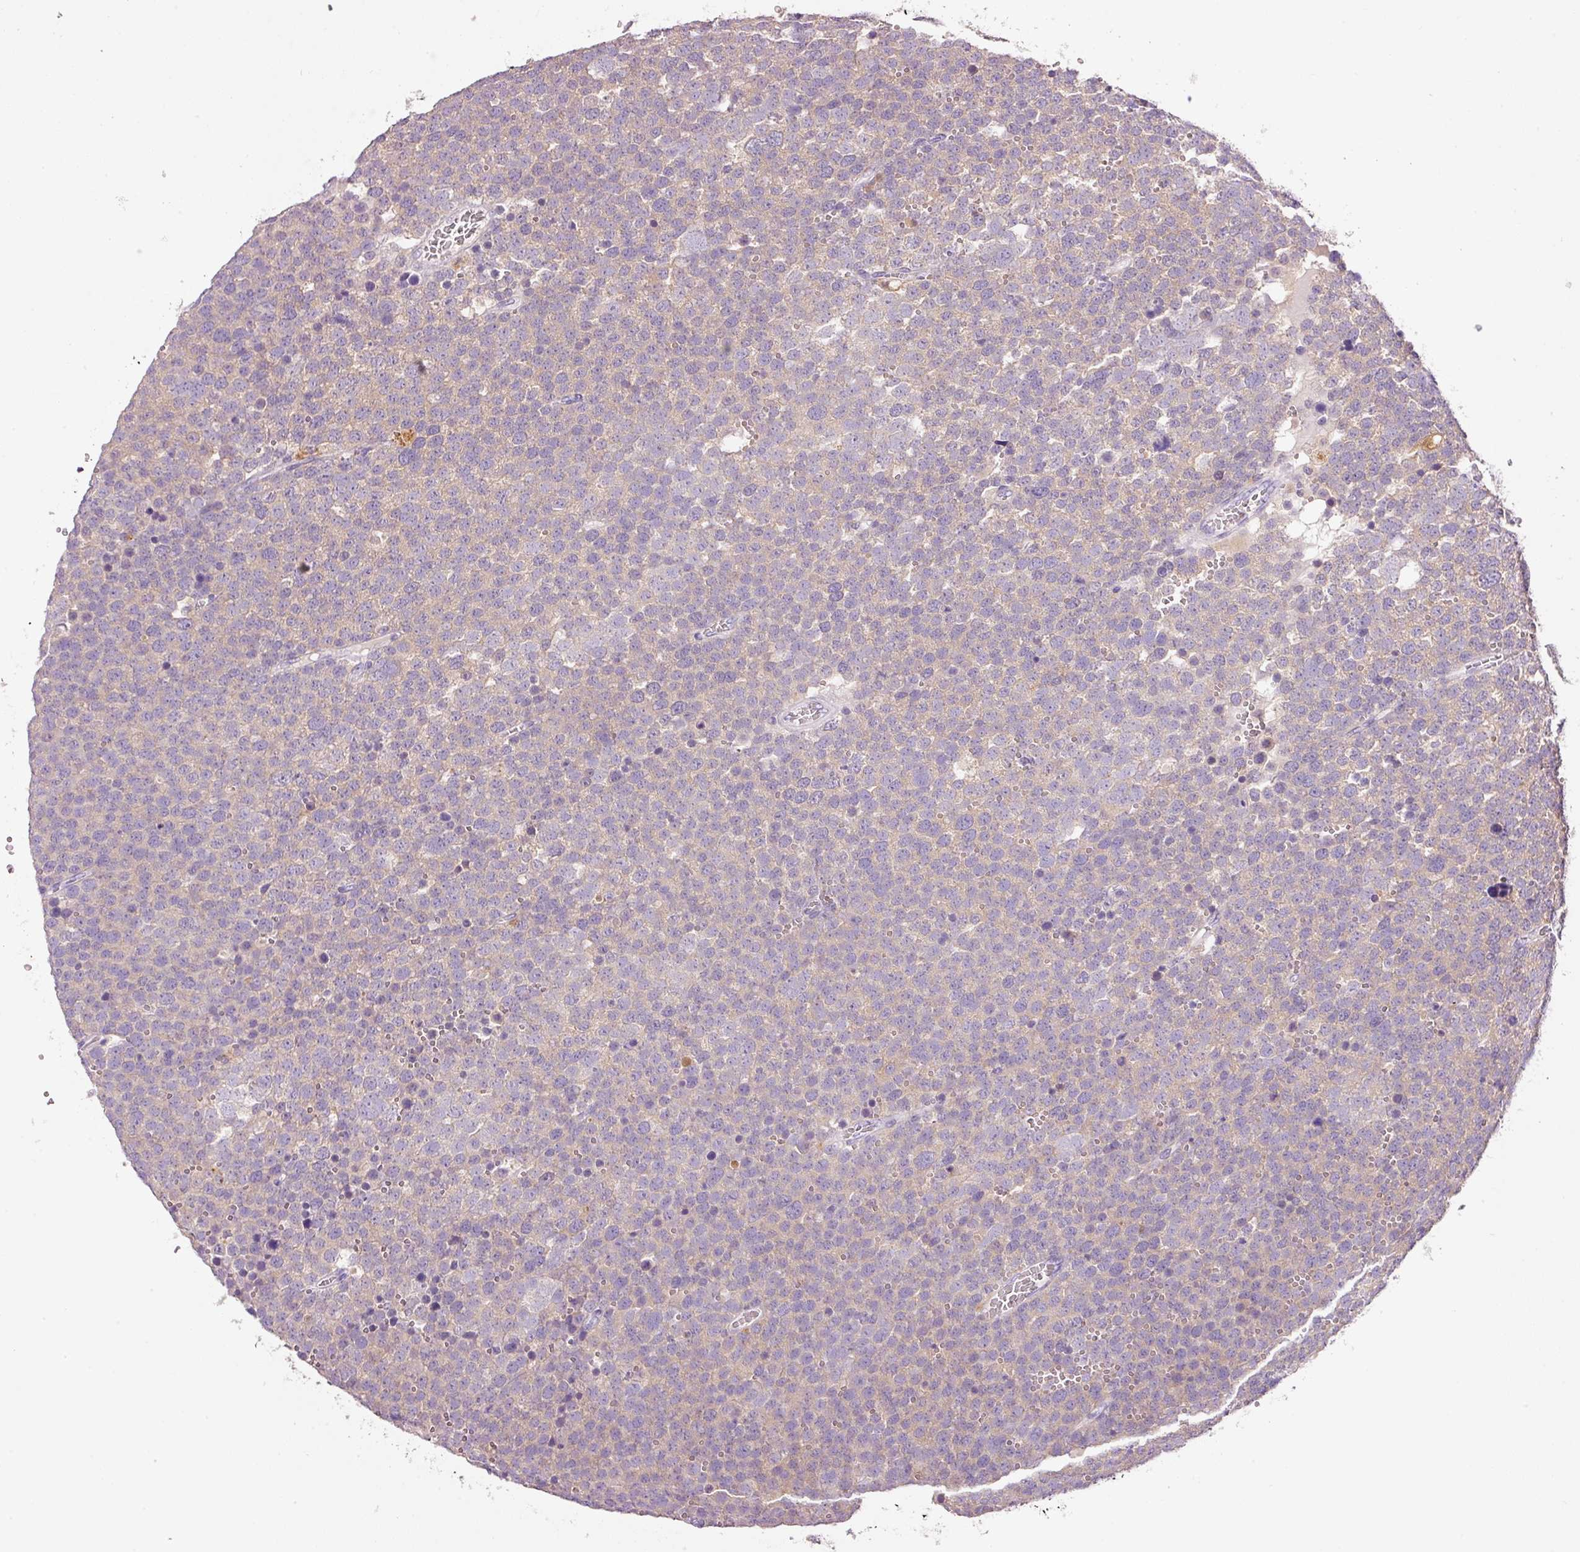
{"staining": {"intensity": "weak", "quantity": "<25%", "location": "cytoplasmic/membranous"}, "tissue": "testis cancer", "cell_type": "Tumor cells", "image_type": "cancer", "snomed": [{"axis": "morphology", "description": "Seminoma, NOS"}, {"axis": "topography", "description": "Testis"}], "caption": "Tumor cells show no significant protein expression in testis seminoma.", "gene": "TENT5C", "patient": {"sex": "male", "age": 71}}